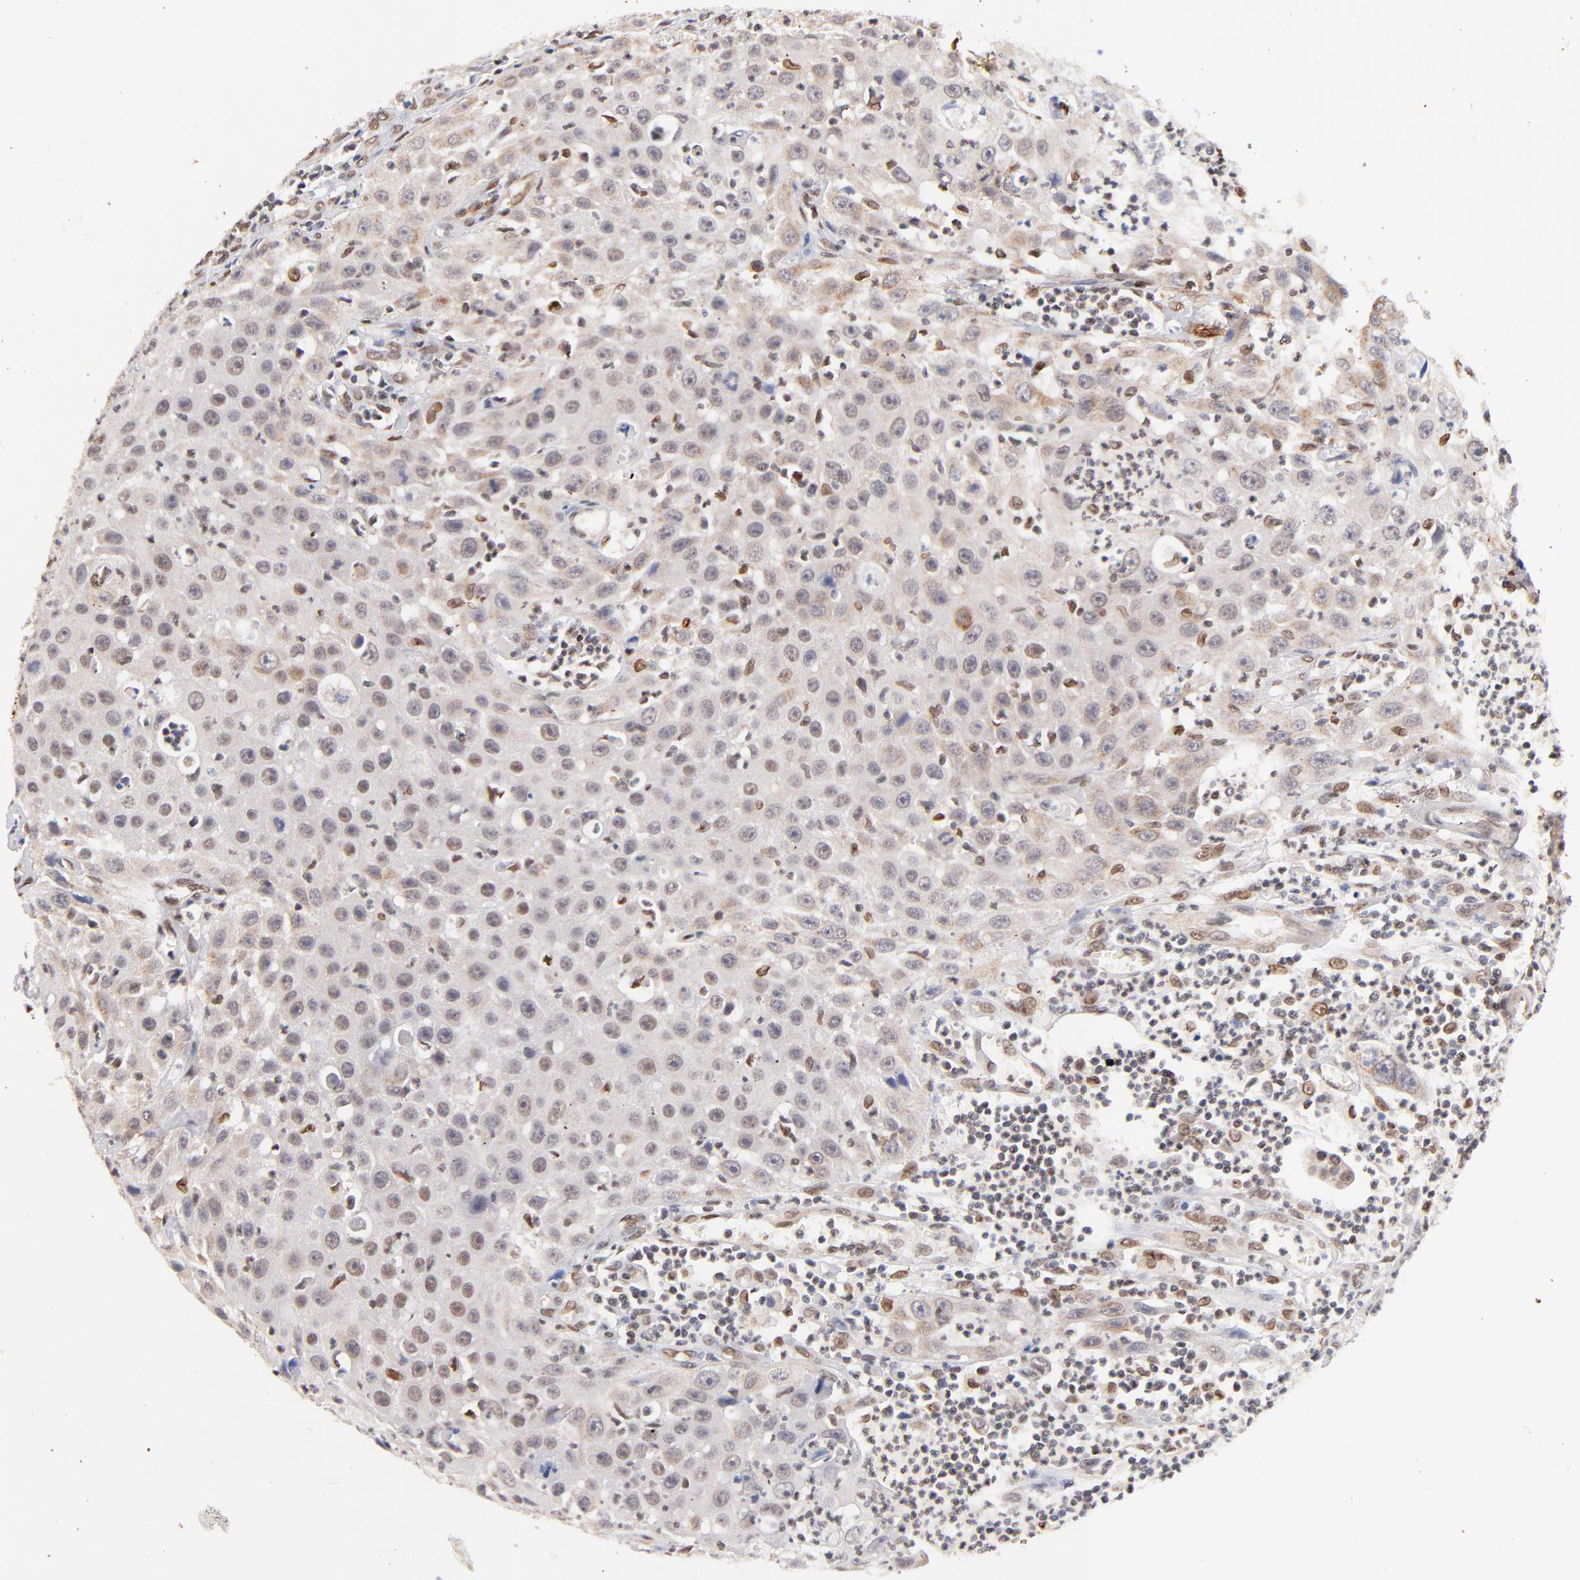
{"staining": {"intensity": "weak", "quantity": "25%-75%", "location": "cytoplasmic/membranous,nuclear"}, "tissue": "urothelial cancer", "cell_type": "Tumor cells", "image_type": "cancer", "snomed": [{"axis": "morphology", "description": "Urothelial carcinoma, High grade"}, {"axis": "topography", "description": "Urinary bladder"}], "caption": "Protein staining of urothelial cancer tissue displays weak cytoplasmic/membranous and nuclear expression in about 25%-75% of tumor cells. (DAB (3,3'-diaminobenzidine) IHC with brightfield microscopy, high magnification).", "gene": "ZFP92", "patient": {"sex": "male", "age": 66}}